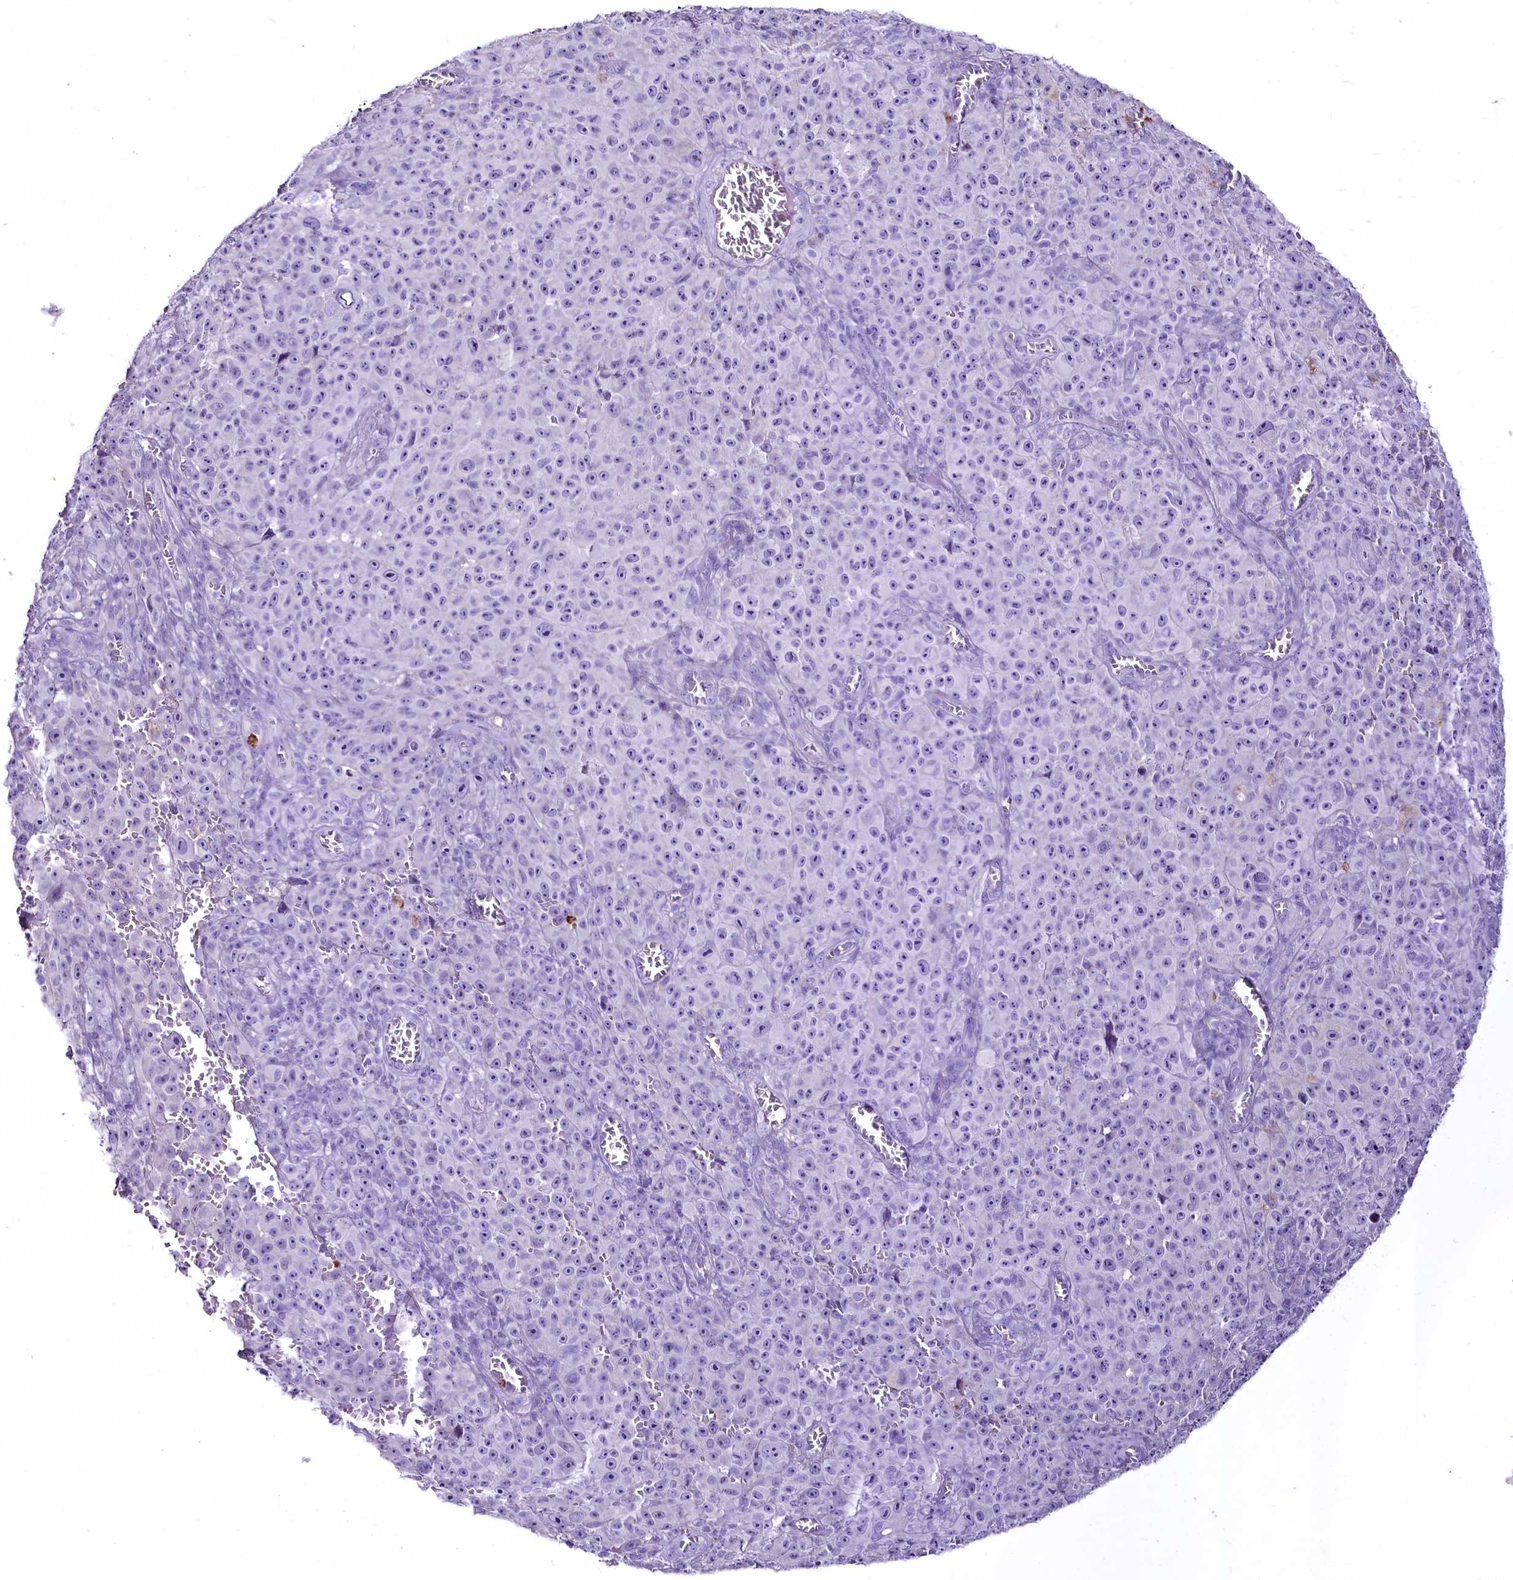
{"staining": {"intensity": "negative", "quantity": "none", "location": "none"}, "tissue": "melanoma", "cell_type": "Tumor cells", "image_type": "cancer", "snomed": [{"axis": "morphology", "description": "Malignant melanoma, NOS"}, {"axis": "topography", "description": "Skin"}], "caption": "A photomicrograph of human melanoma is negative for staining in tumor cells.", "gene": "FAM209B", "patient": {"sex": "female", "age": 82}}